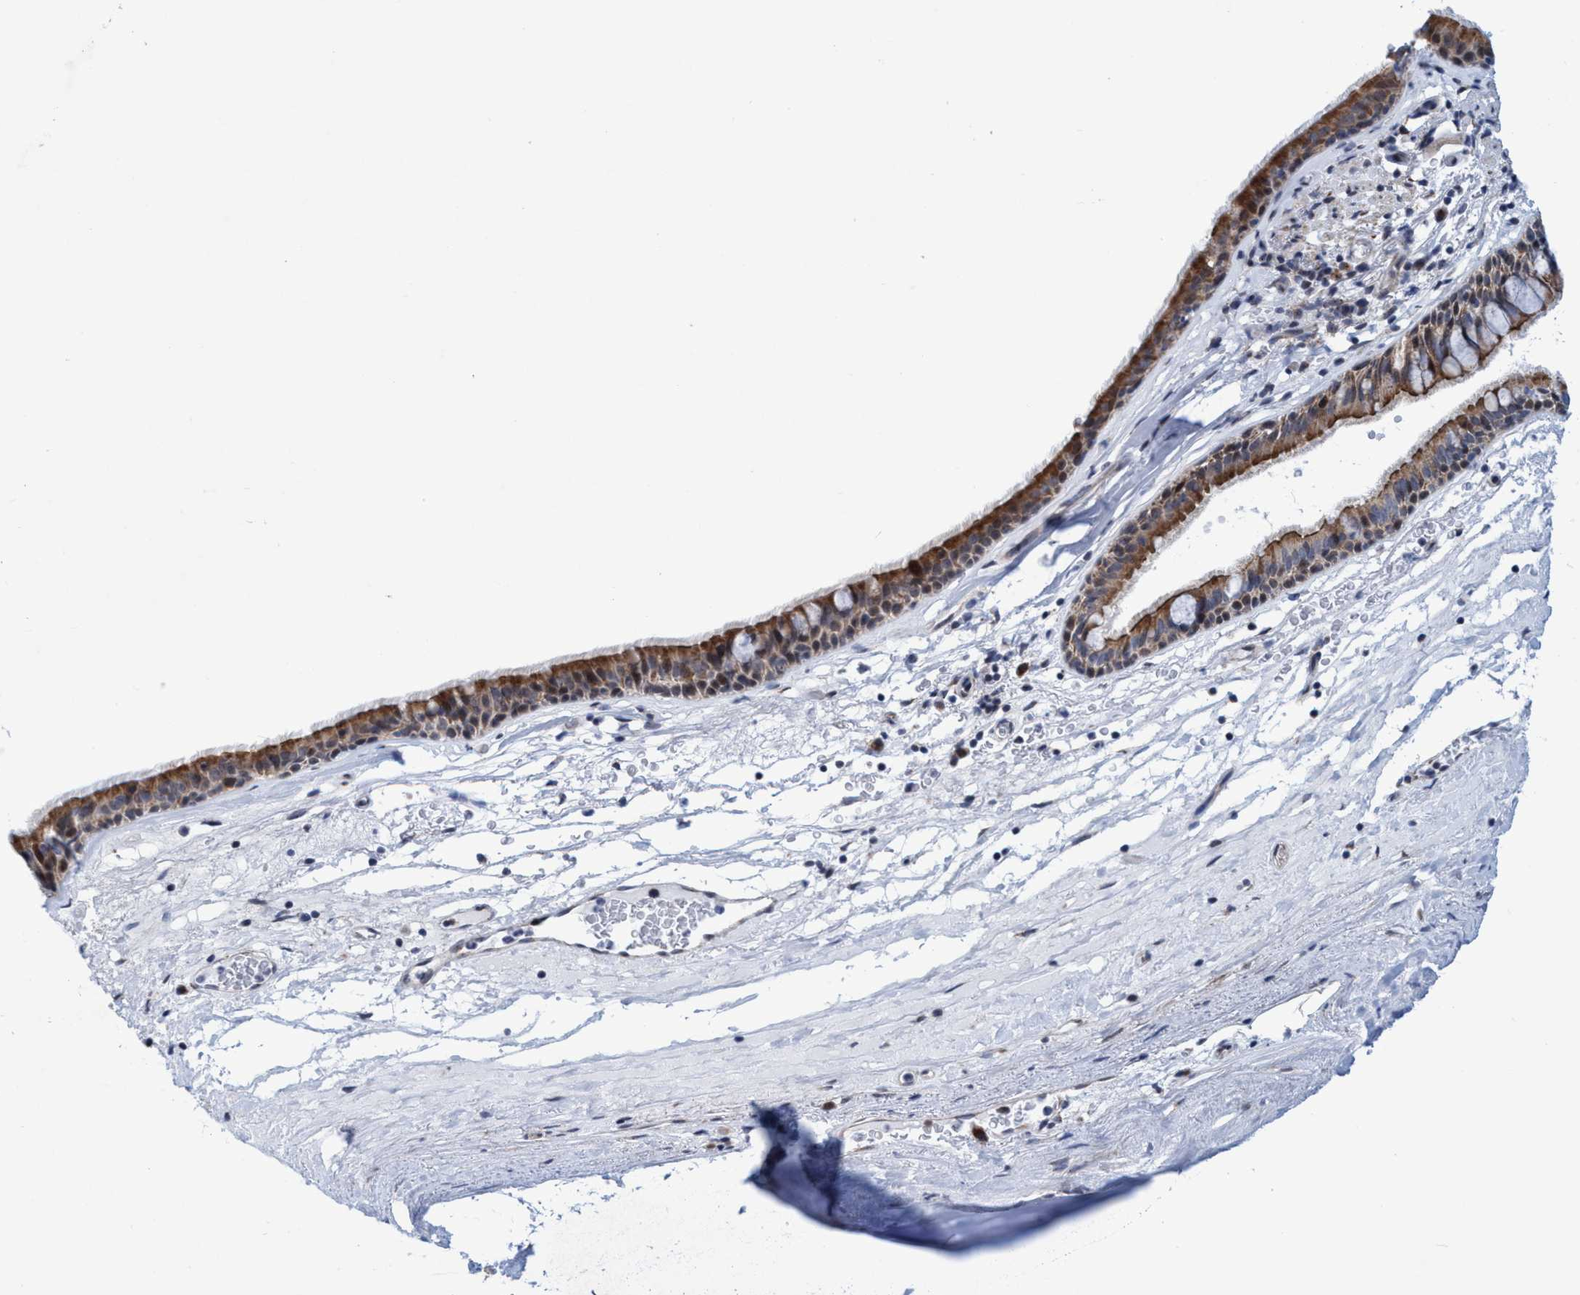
{"staining": {"intensity": "moderate", "quantity": ">75%", "location": "cytoplasmic/membranous"}, "tissue": "bronchus", "cell_type": "Respiratory epithelial cells", "image_type": "normal", "snomed": [{"axis": "morphology", "description": "Normal tissue, NOS"}, {"axis": "topography", "description": "Cartilage tissue"}], "caption": "A brown stain shows moderate cytoplasmic/membranous staining of a protein in respiratory epithelial cells of unremarkable bronchus. (brown staining indicates protein expression, while blue staining denotes nuclei).", "gene": "POLR1F", "patient": {"sex": "female", "age": 63}}